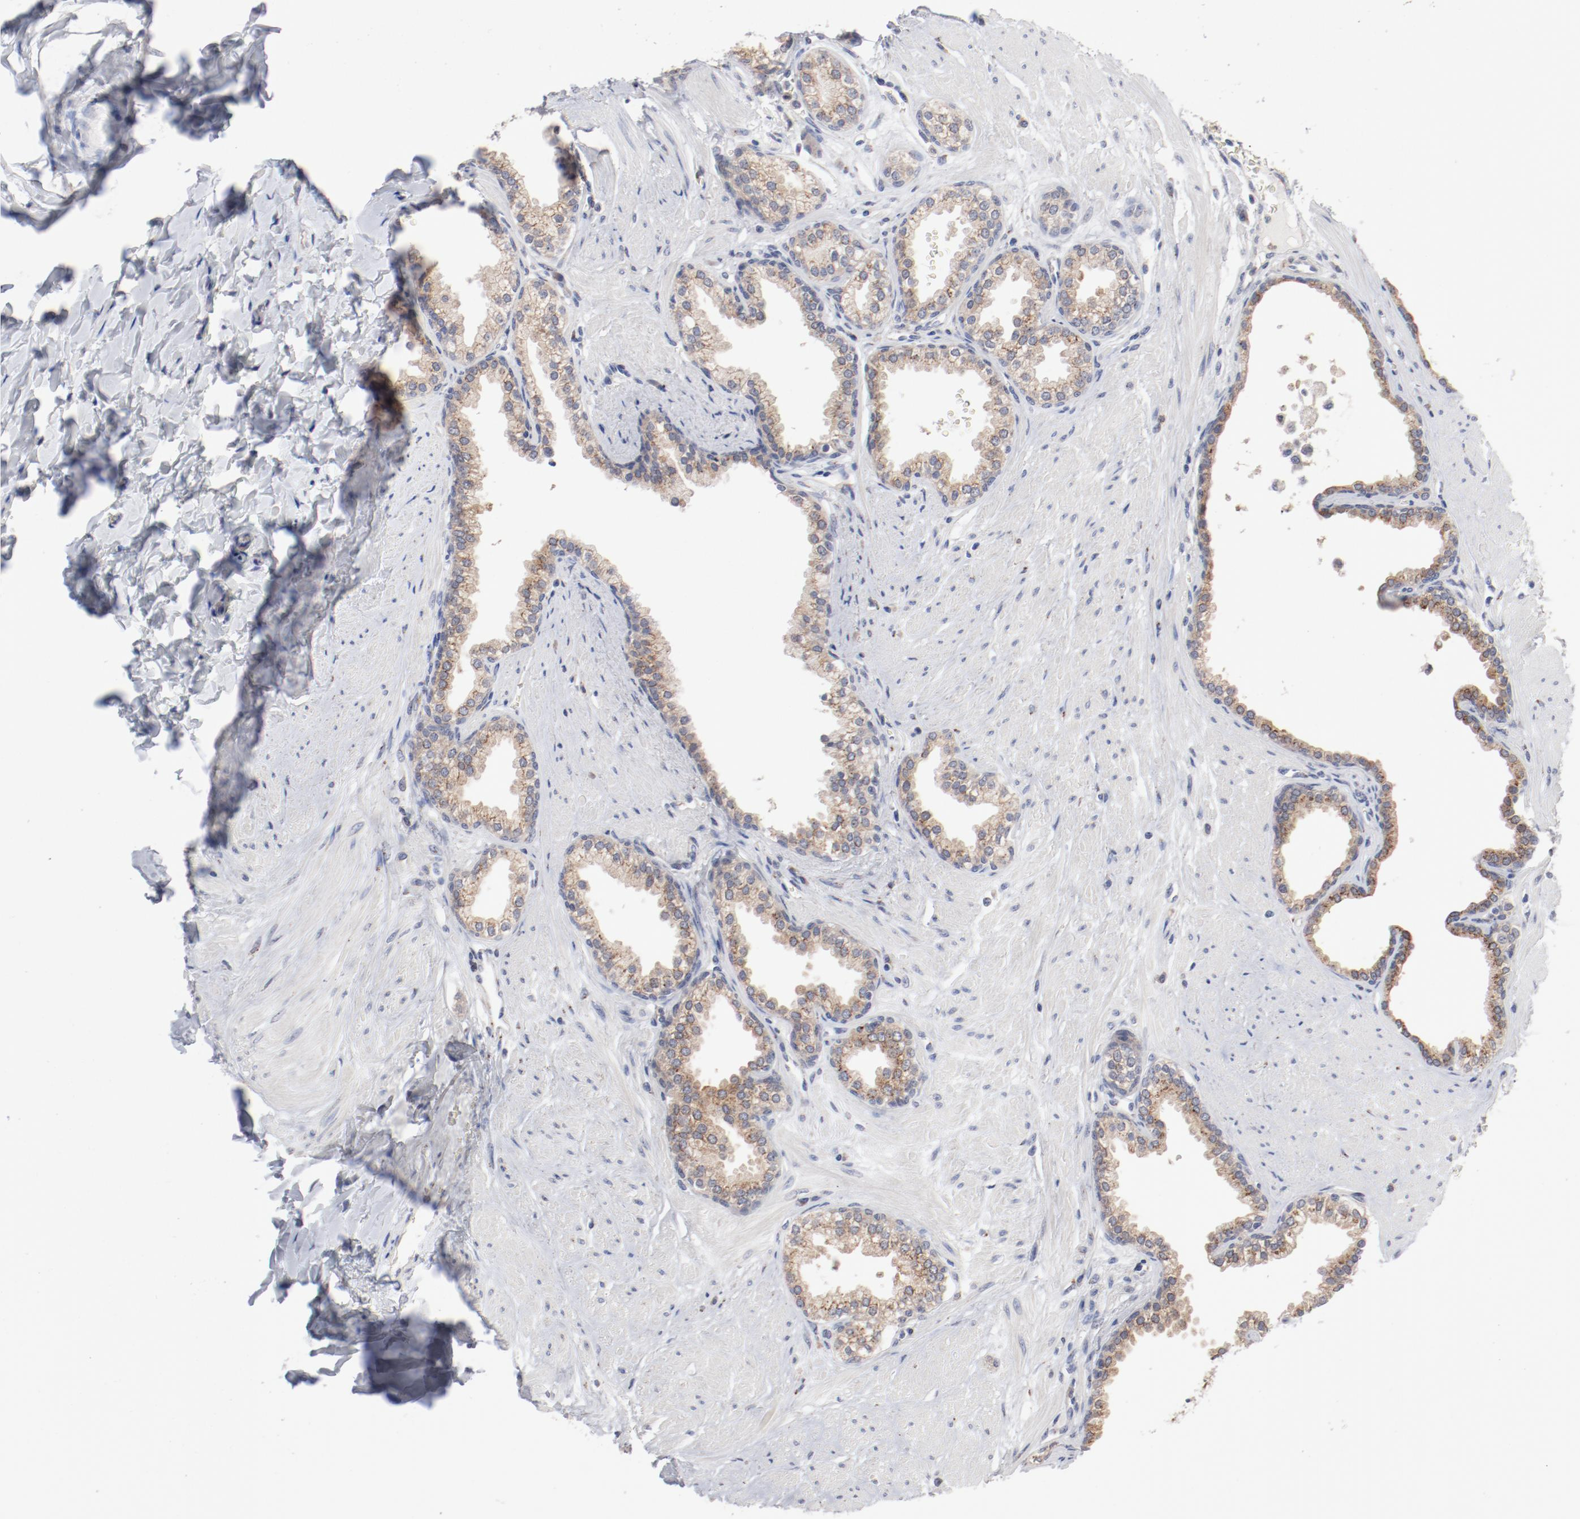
{"staining": {"intensity": "moderate", "quantity": ">75%", "location": "cytoplasmic/membranous"}, "tissue": "prostate", "cell_type": "Glandular cells", "image_type": "normal", "snomed": [{"axis": "morphology", "description": "Normal tissue, NOS"}, {"axis": "topography", "description": "Prostate"}], "caption": "Protein expression analysis of benign prostate exhibits moderate cytoplasmic/membranous expression in about >75% of glandular cells. The protein is shown in brown color, while the nuclei are stained blue.", "gene": "AK7", "patient": {"sex": "male", "age": 64}}